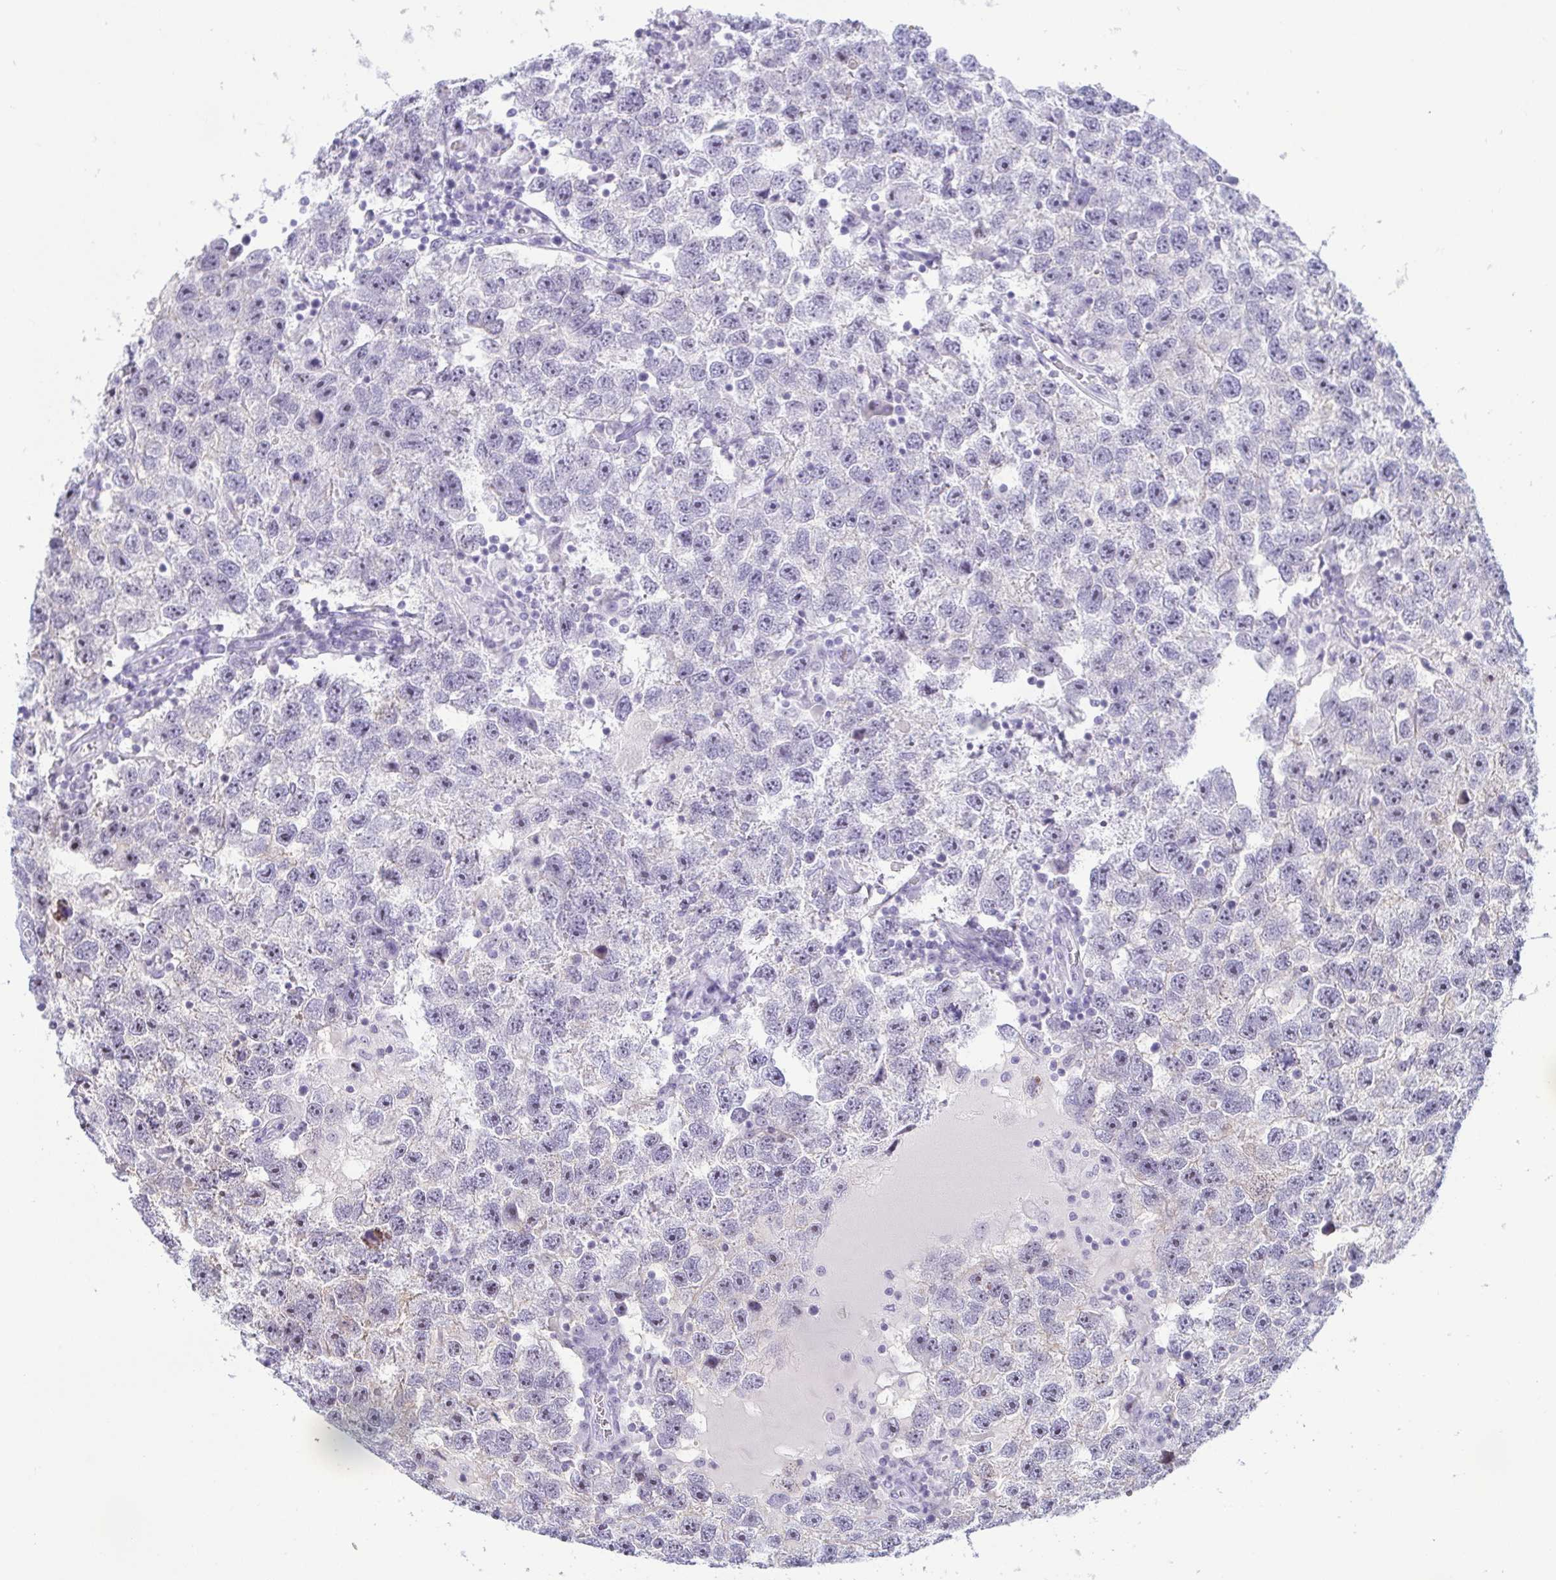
{"staining": {"intensity": "negative", "quantity": "none", "location": "none"}, "tissue": "testis cancer", "cell_type": "Tumor cells", "image_type": "cancer", "snomed": [{"axis": "morphology", "description": "Seminoma, NOS"}, {"axis": "topography", "description": "Testis"}], "caption": "Human seminoma (testis) stained for a protein using immunohistochemistry (IHC) shows no positivity in tumor cells.", "gene": "BZW1", "patient": {"sex": "male", "age": 26}}